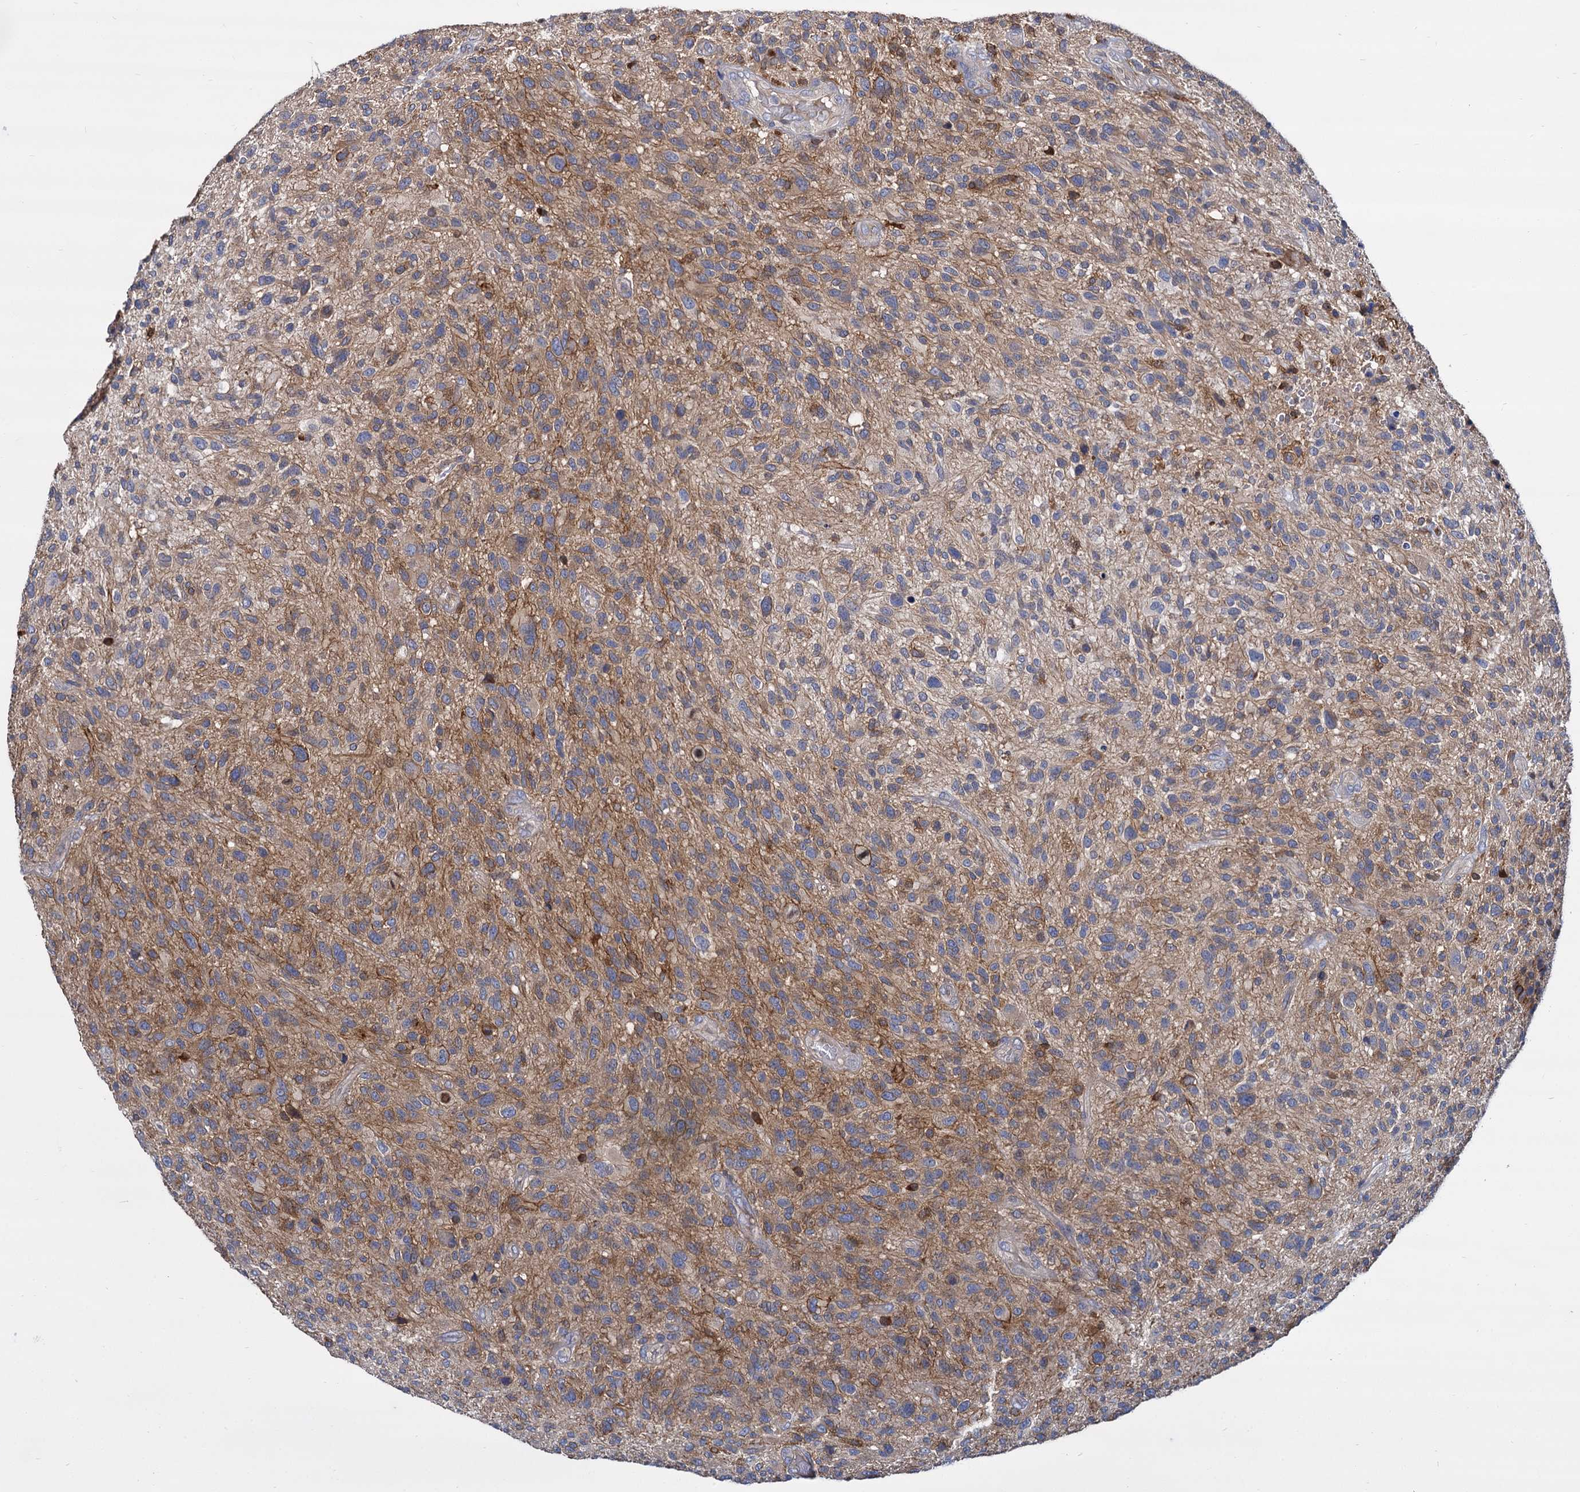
{"staining": {"intensity": "weak", "quantity": "25%-75%", "location": "cytoplasmic/membranous"}, "tissue": "glioma", "cell_type": "Tumor cells", "image_type": "cancer", "snomed": [{"axis": "morphology", "description": "Glioma, malignant, High grade"}, {"axis": "topography", "description": "Brain"}], "caption": "Approximately 25%-75% of tumor cells in human glioma show weak cytoplasmic/membranous protein staining as visualized by brown immunohistochemical staining.", "gene": "GCLC", "patient": {"sex": "male", "age": 47}}